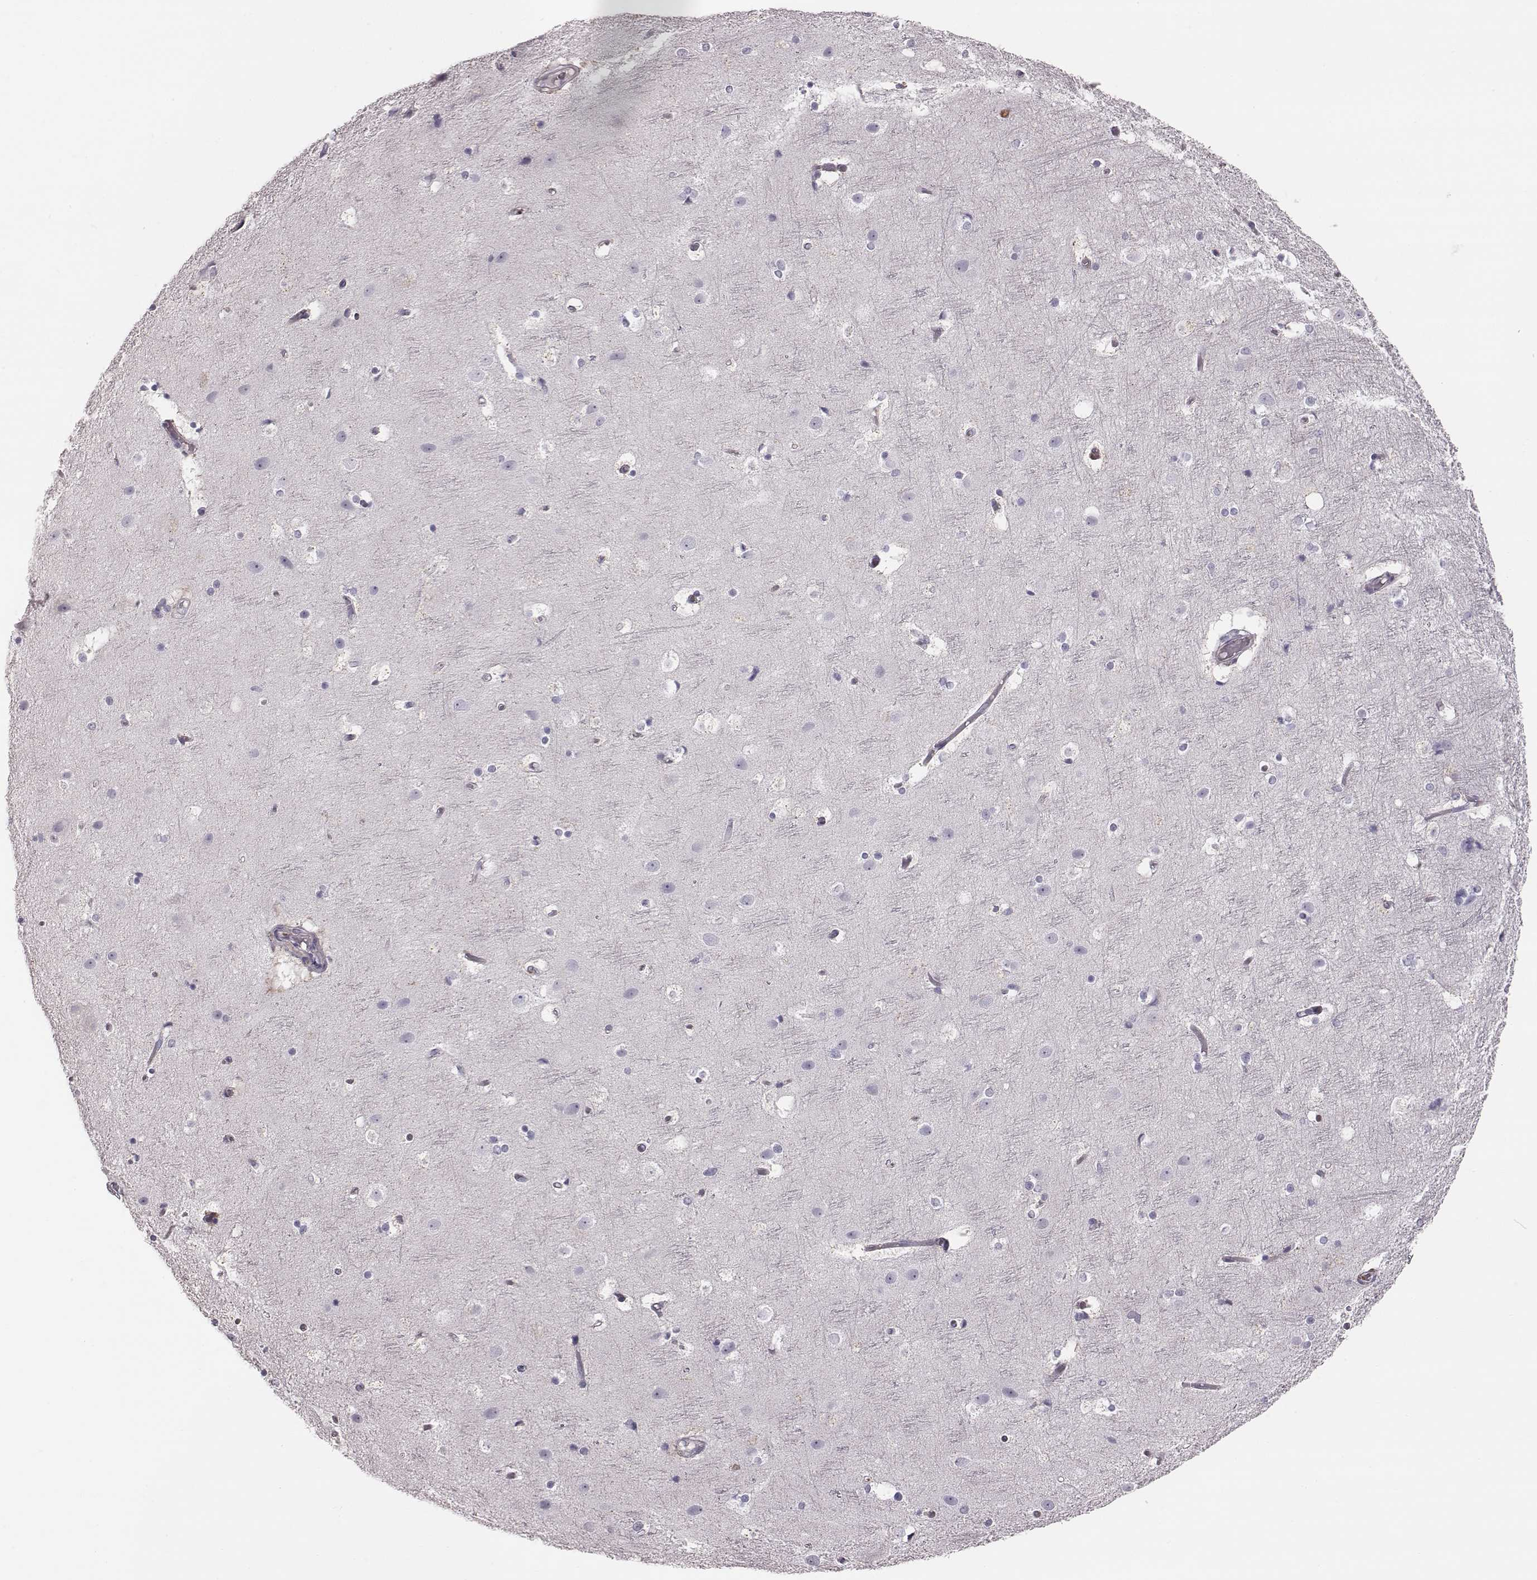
{"staining": {"intensity": "negative", "quantity": "none", "location": "none"}, "tissue": "cerebral cortex", "cell_type": "Endothelial cells", "image_type": "normal", "snomed": [{"axis": "morphology", "description": "Normal tissue, NOS"}, {"axis": "topography", "description": "Cerebral cortex"}], "caption": "An immunohistochemistry (IHC) photomicrograph of unremarkable cerebral cortex is shown. There is no staining in endothelial cells of cerebral cortex.", "gene": "CRISP1", "patient": {"sex": "female", "age": 52}}